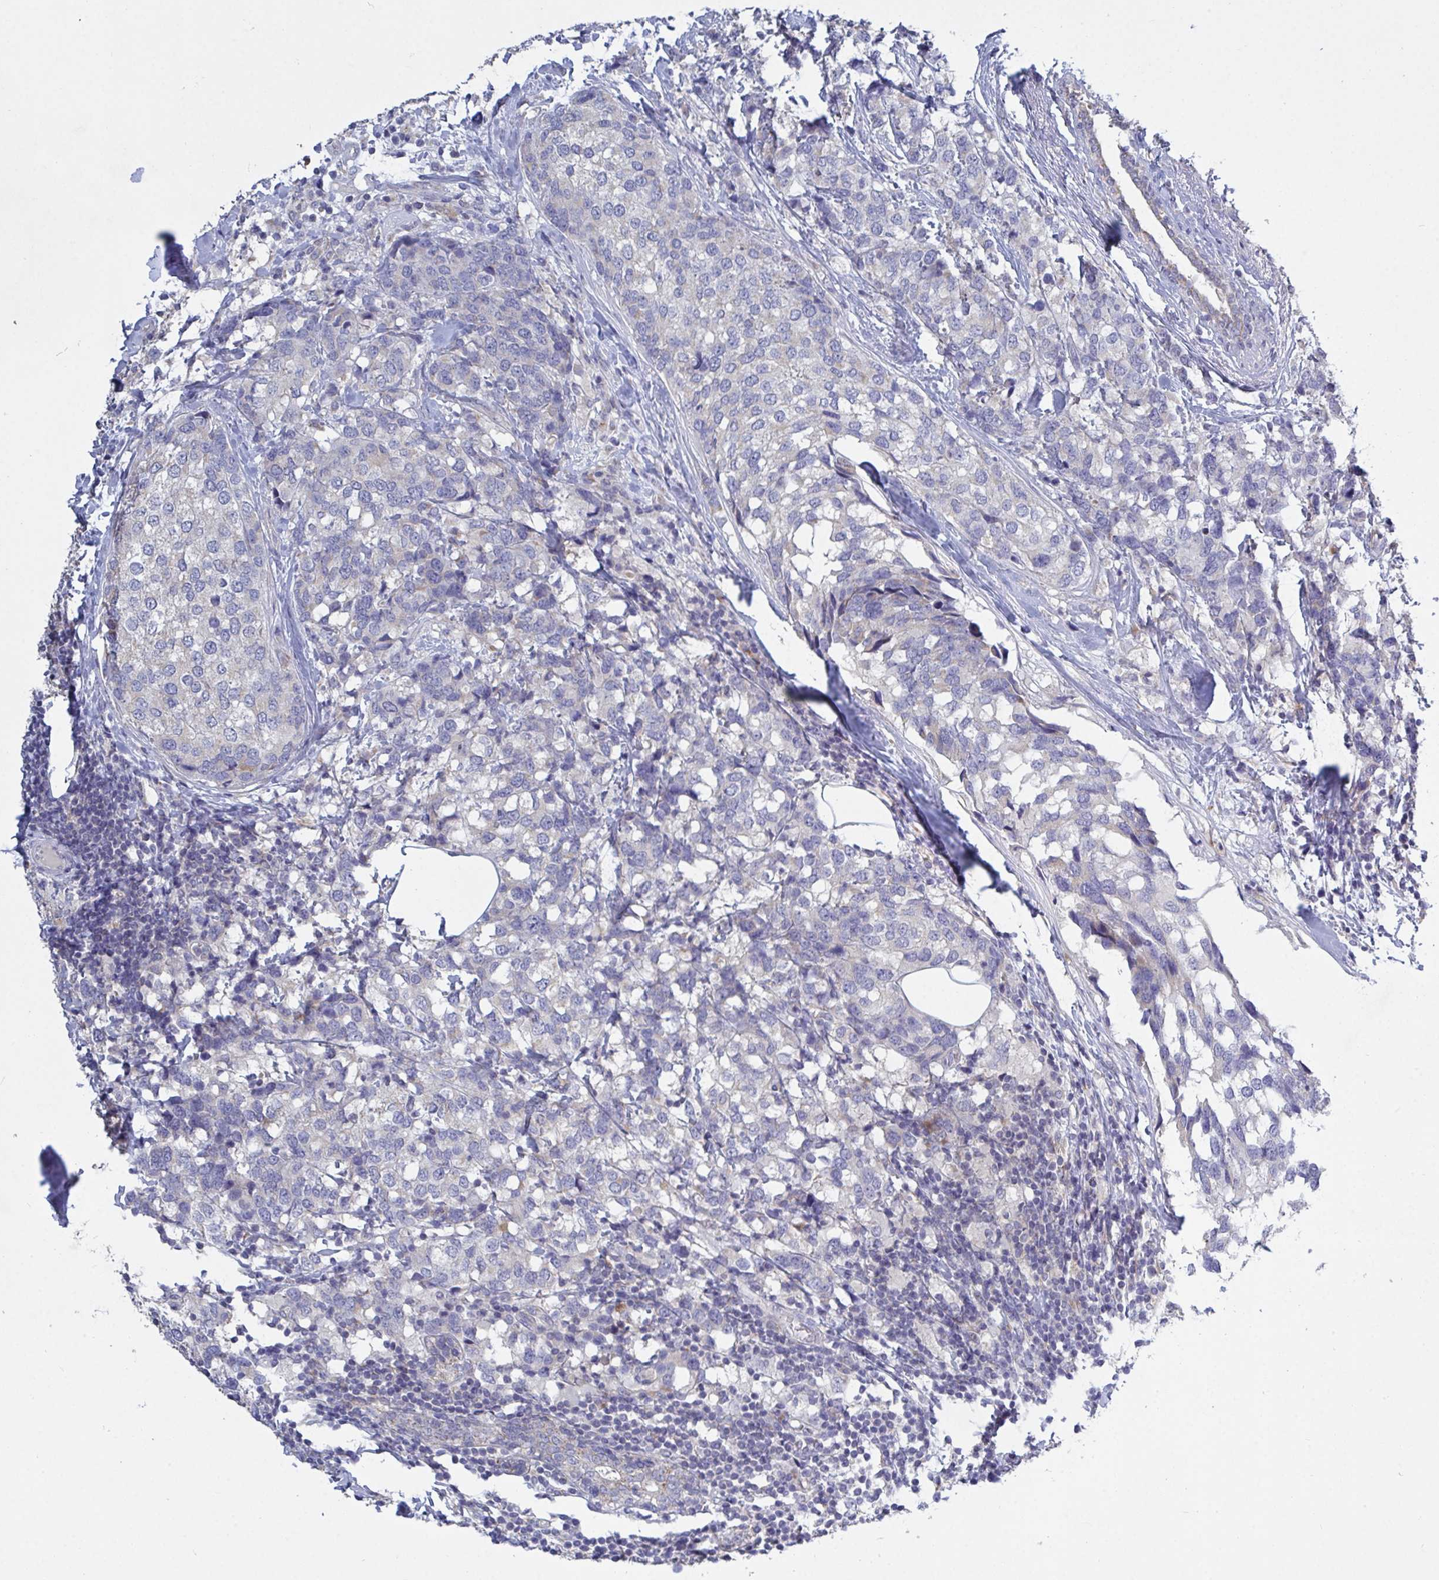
{"staining": {"intensity": "negative", "quantity": "none", "location": "none"}, "tissue": "breast cancer", "cell_type": "Tumor cells", "image_type": "cancer", "snomed": [{"axis": "morphology", "description": "Lobular carcinoma"}, {"axis": "topography", "description": "Breast"}], "caption": "This photomicrograph is of breast cancer stained with IHC to label a protein in brown with the nuclei are counter-stained blue. There is no staining in tumor cells.", "gene": "GALNT13", "patient": {"sex": "female", "age": 59}}